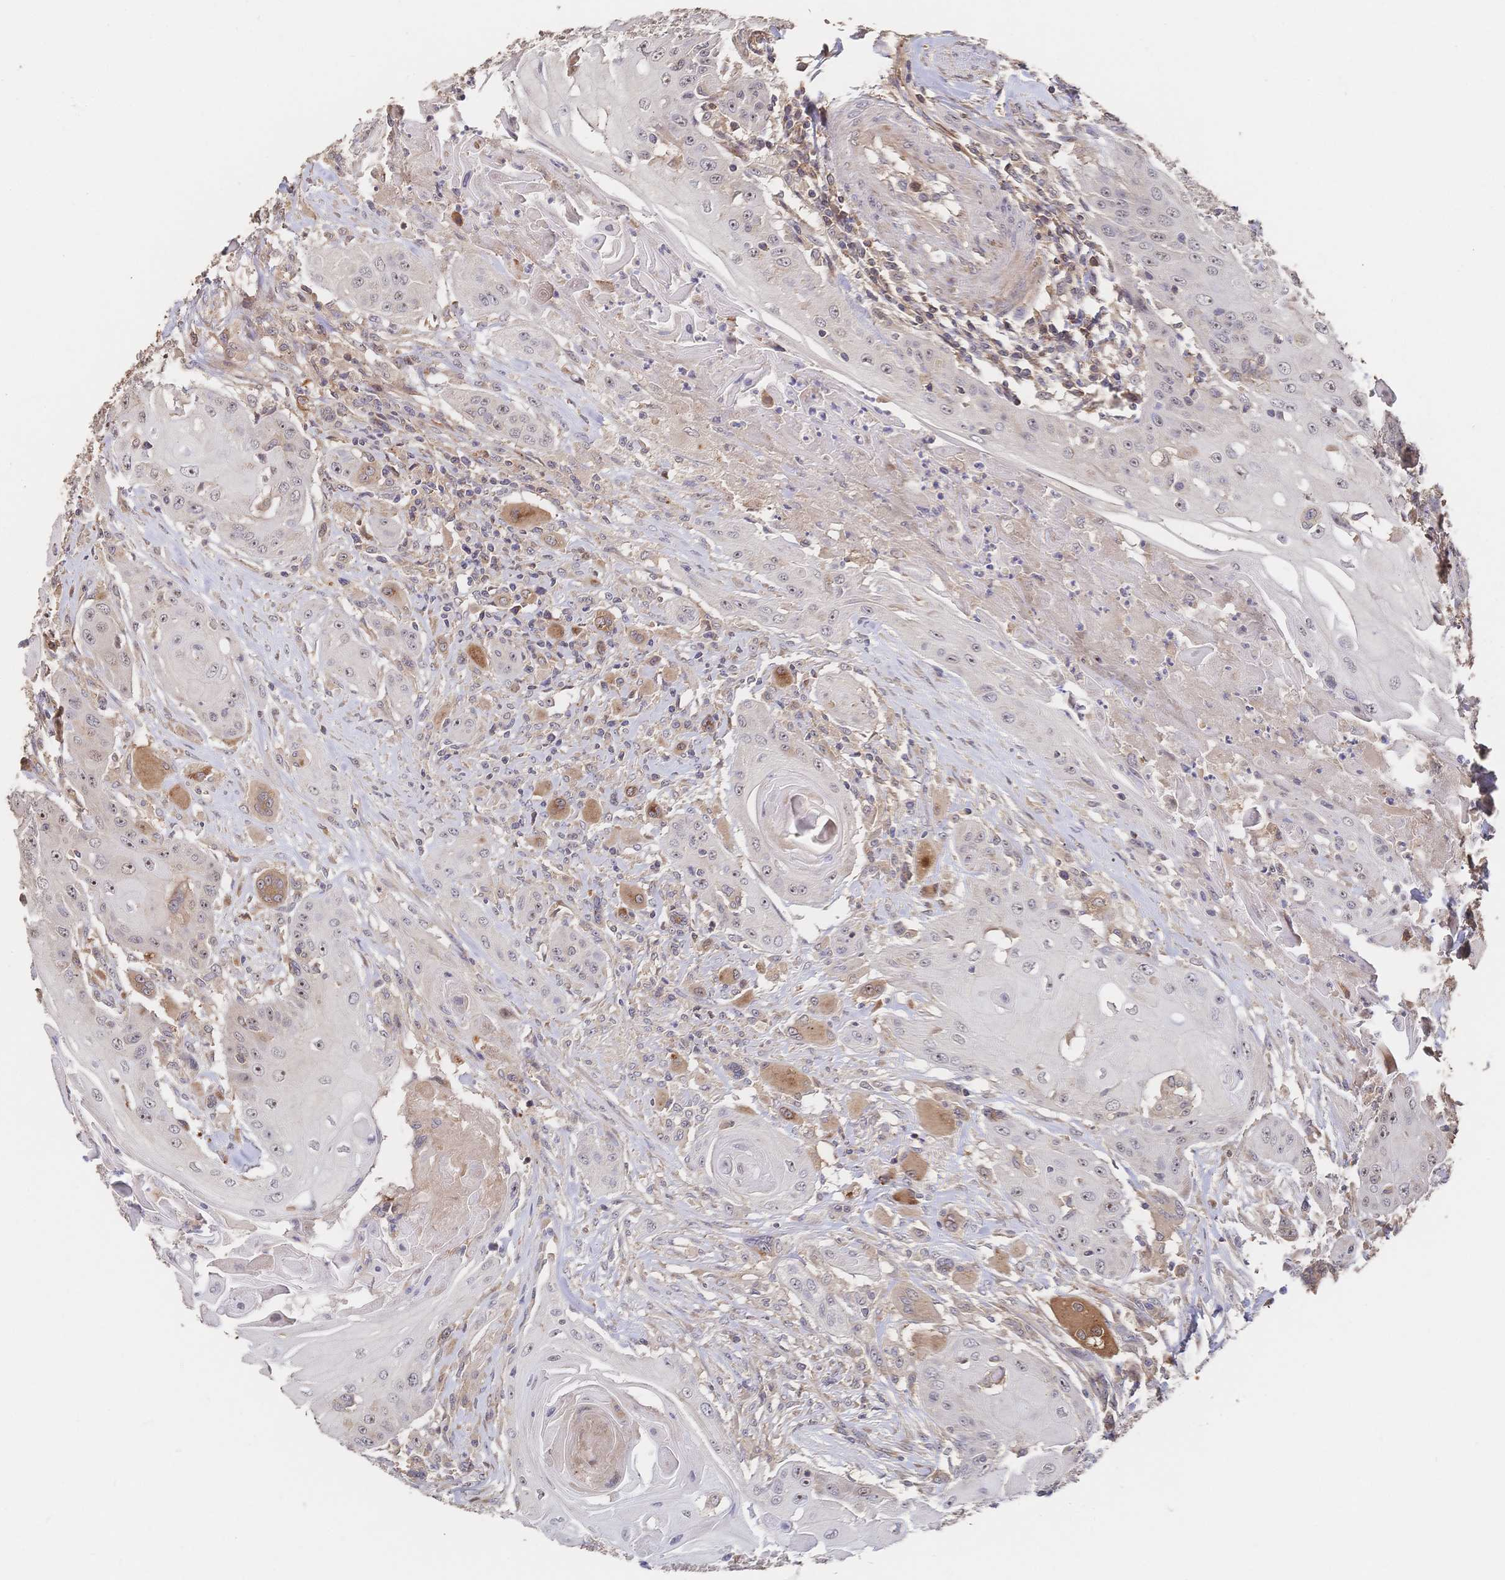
{"staining": {"intensity": "weak", "quantity": ">75%", "location": "nuclear"}, "tissue": "head and neck cancer", "cell_type": "Tumor cells", "image_type": "cancer", "snomed": [{"axis": "morphology", "description": "Squamous cell carcinoma, NOS"}, {"axis": "topography", "description": "Oral tissue"}, {"axis": "topography", "description": "Head-Neck"}, {"axis": "topography", "description": "Neck, NOS"}], "caption": "Immunohistochemical staining of human head and neck cancer exhibits weak nuclear protein expression in about >75% of tumor cells. (DAB (3,3'-diaminobenzidine) = brown stain, brightfield microscopy at high magnification).", "gene": "DNAJA4", "patient": {"sex": "female", "age": 55}}